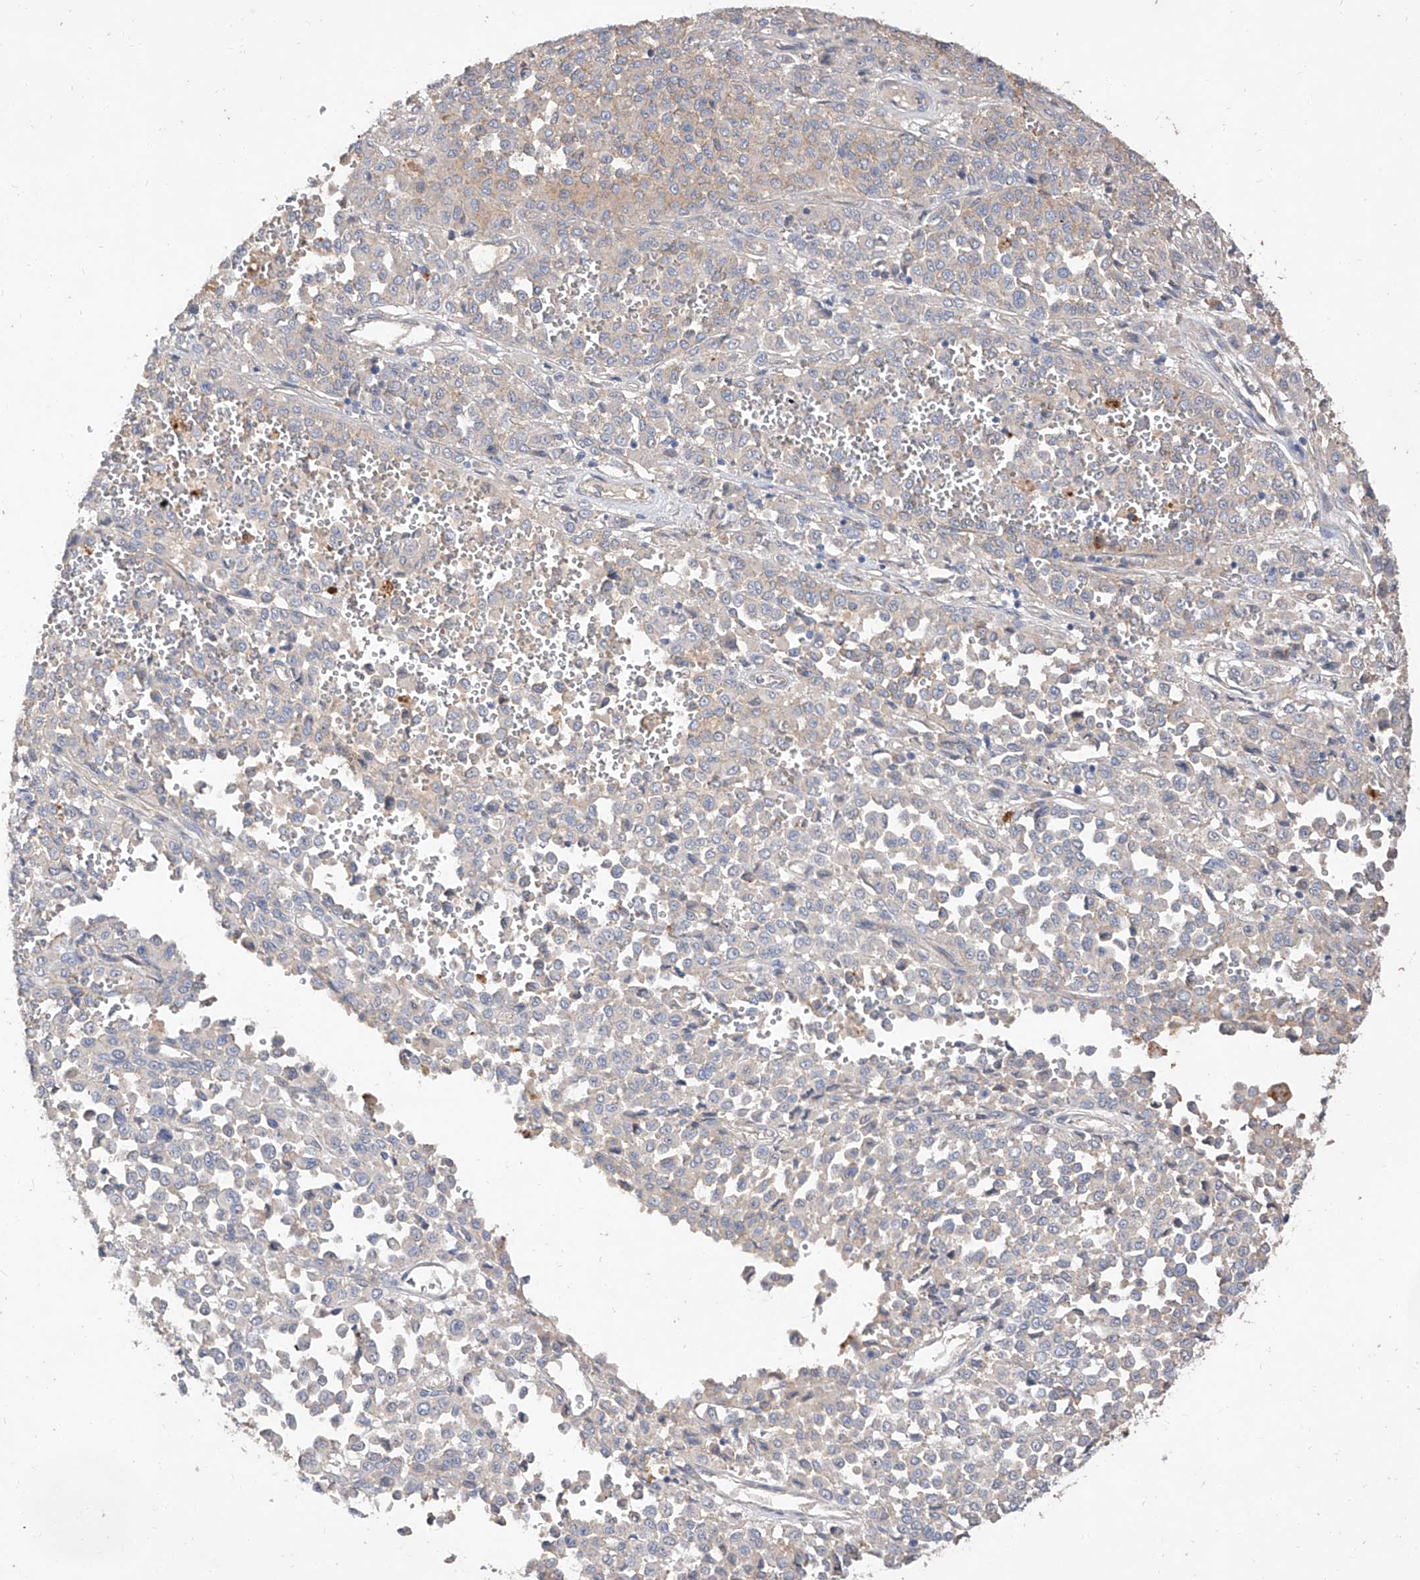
{"staining": {"intensity": "negative", "quantity": "none", "location": "none"}, "tissue": "melanoma", "cell_type": "Tumor cells", "image_type": "cancer", "snomed": [{"axis": "morphology", "description": "Malignant melanoma, Metastatic site"}, {"axis": "topography", "description": "Pancreas"}], "caption": "DAB (3,3'-diaminobenzidine) immunohistochemical staining of malignant melanoma (metastatic site) exhibits no significant staining in tumor cells. (Immunohistochemistry, brightfield microscopy, high magnification).", "gene": "DIRAS3", "patient": {"sex": "female", "age": 30}}